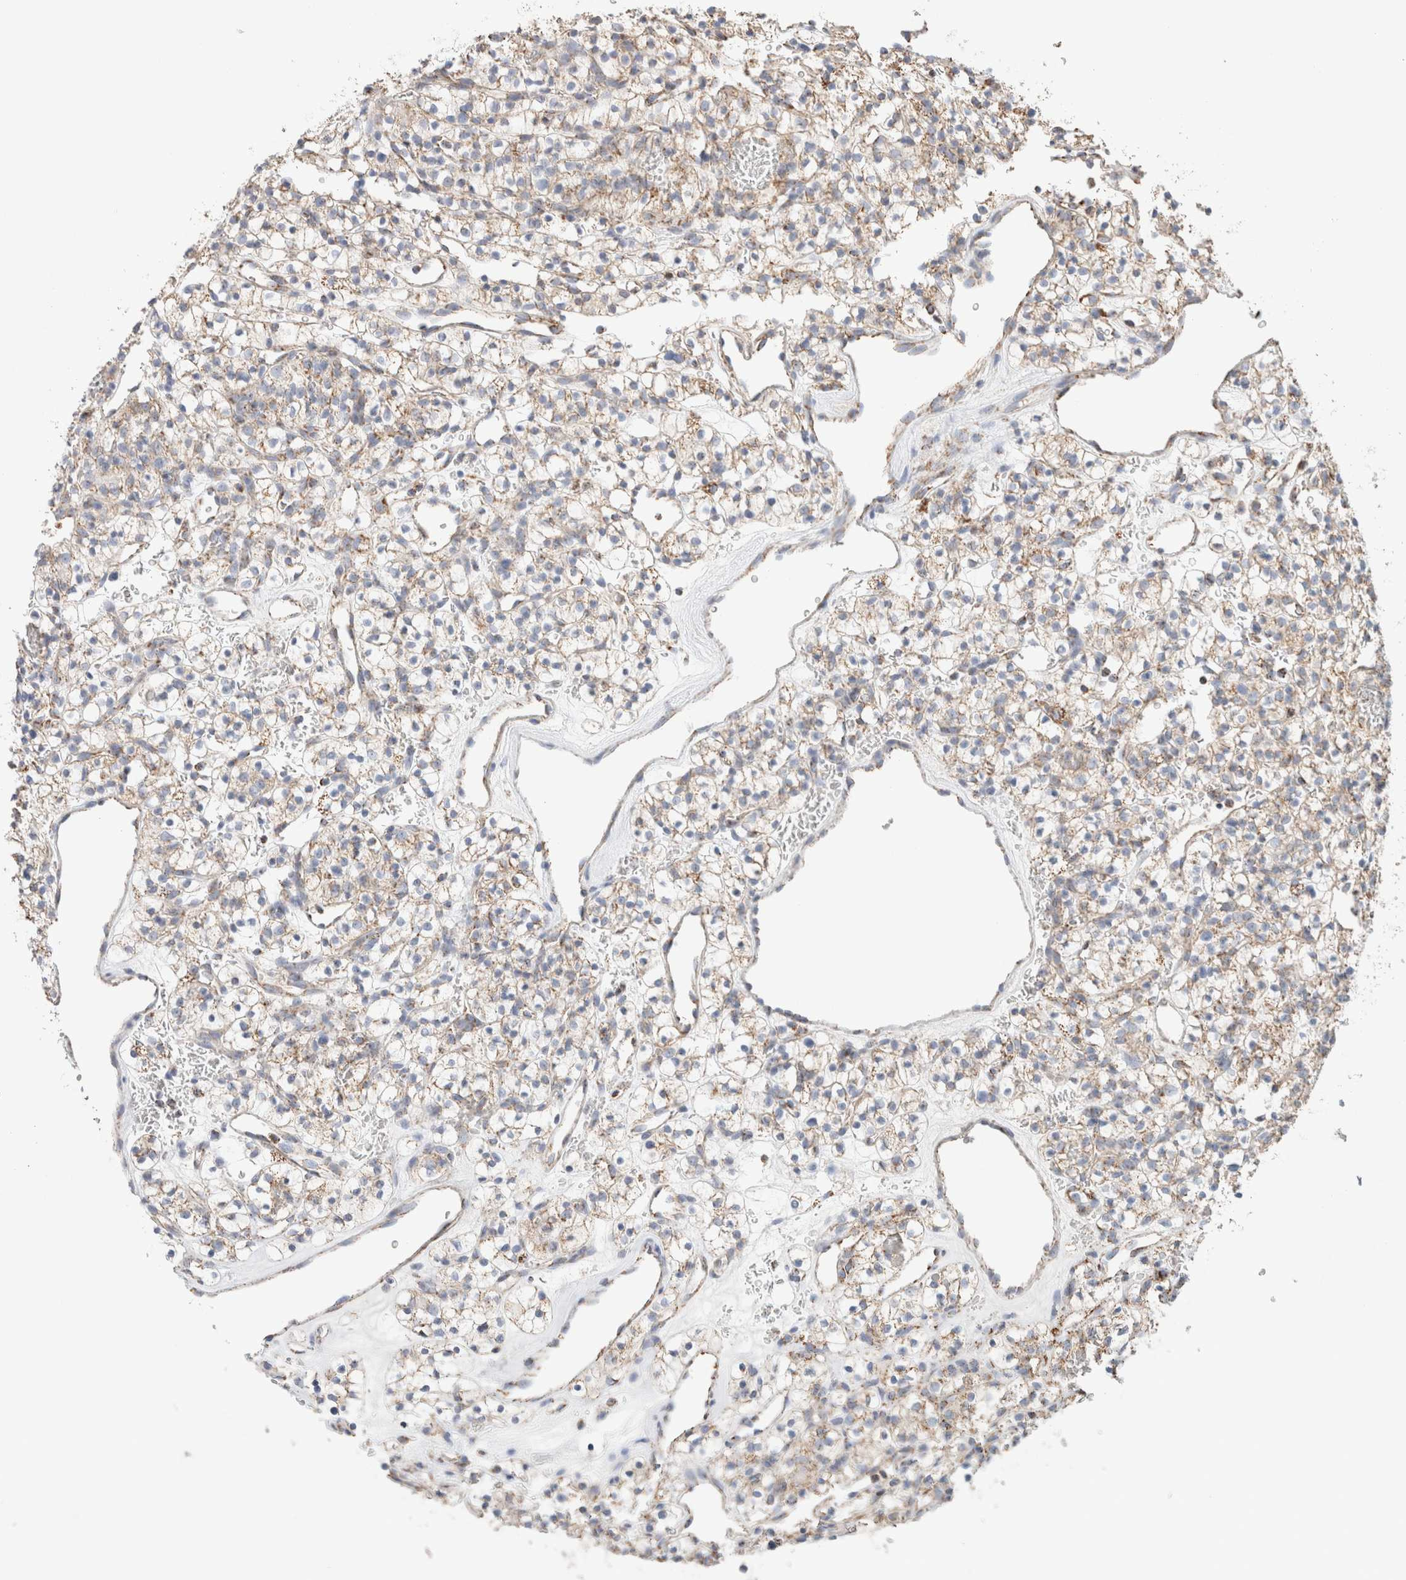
{"staining": {"intensity": "weak", "quantity": ">75%", "location": "cytoplasmic/membranous"}, "tissue": "renal cancer", "cell_type": "Tumor cells", "image_type": "cancer", "snomed": [{"axis": "morphology", "description": "Adenocarcinoma, NOS"}, {"axis": "topography", "description": "Kidney"}], "caption": "Immunohistochemistry (IHC) (DAB (3,3'-diaminobenzidine)) staining of renal cancer (adenocarcinoma) displays weak cytoplasmic/membranous protein staining in about >75% of tumor cells.", "gene": "C1QBP", "patient": {"sex": "female", "age": 57}}